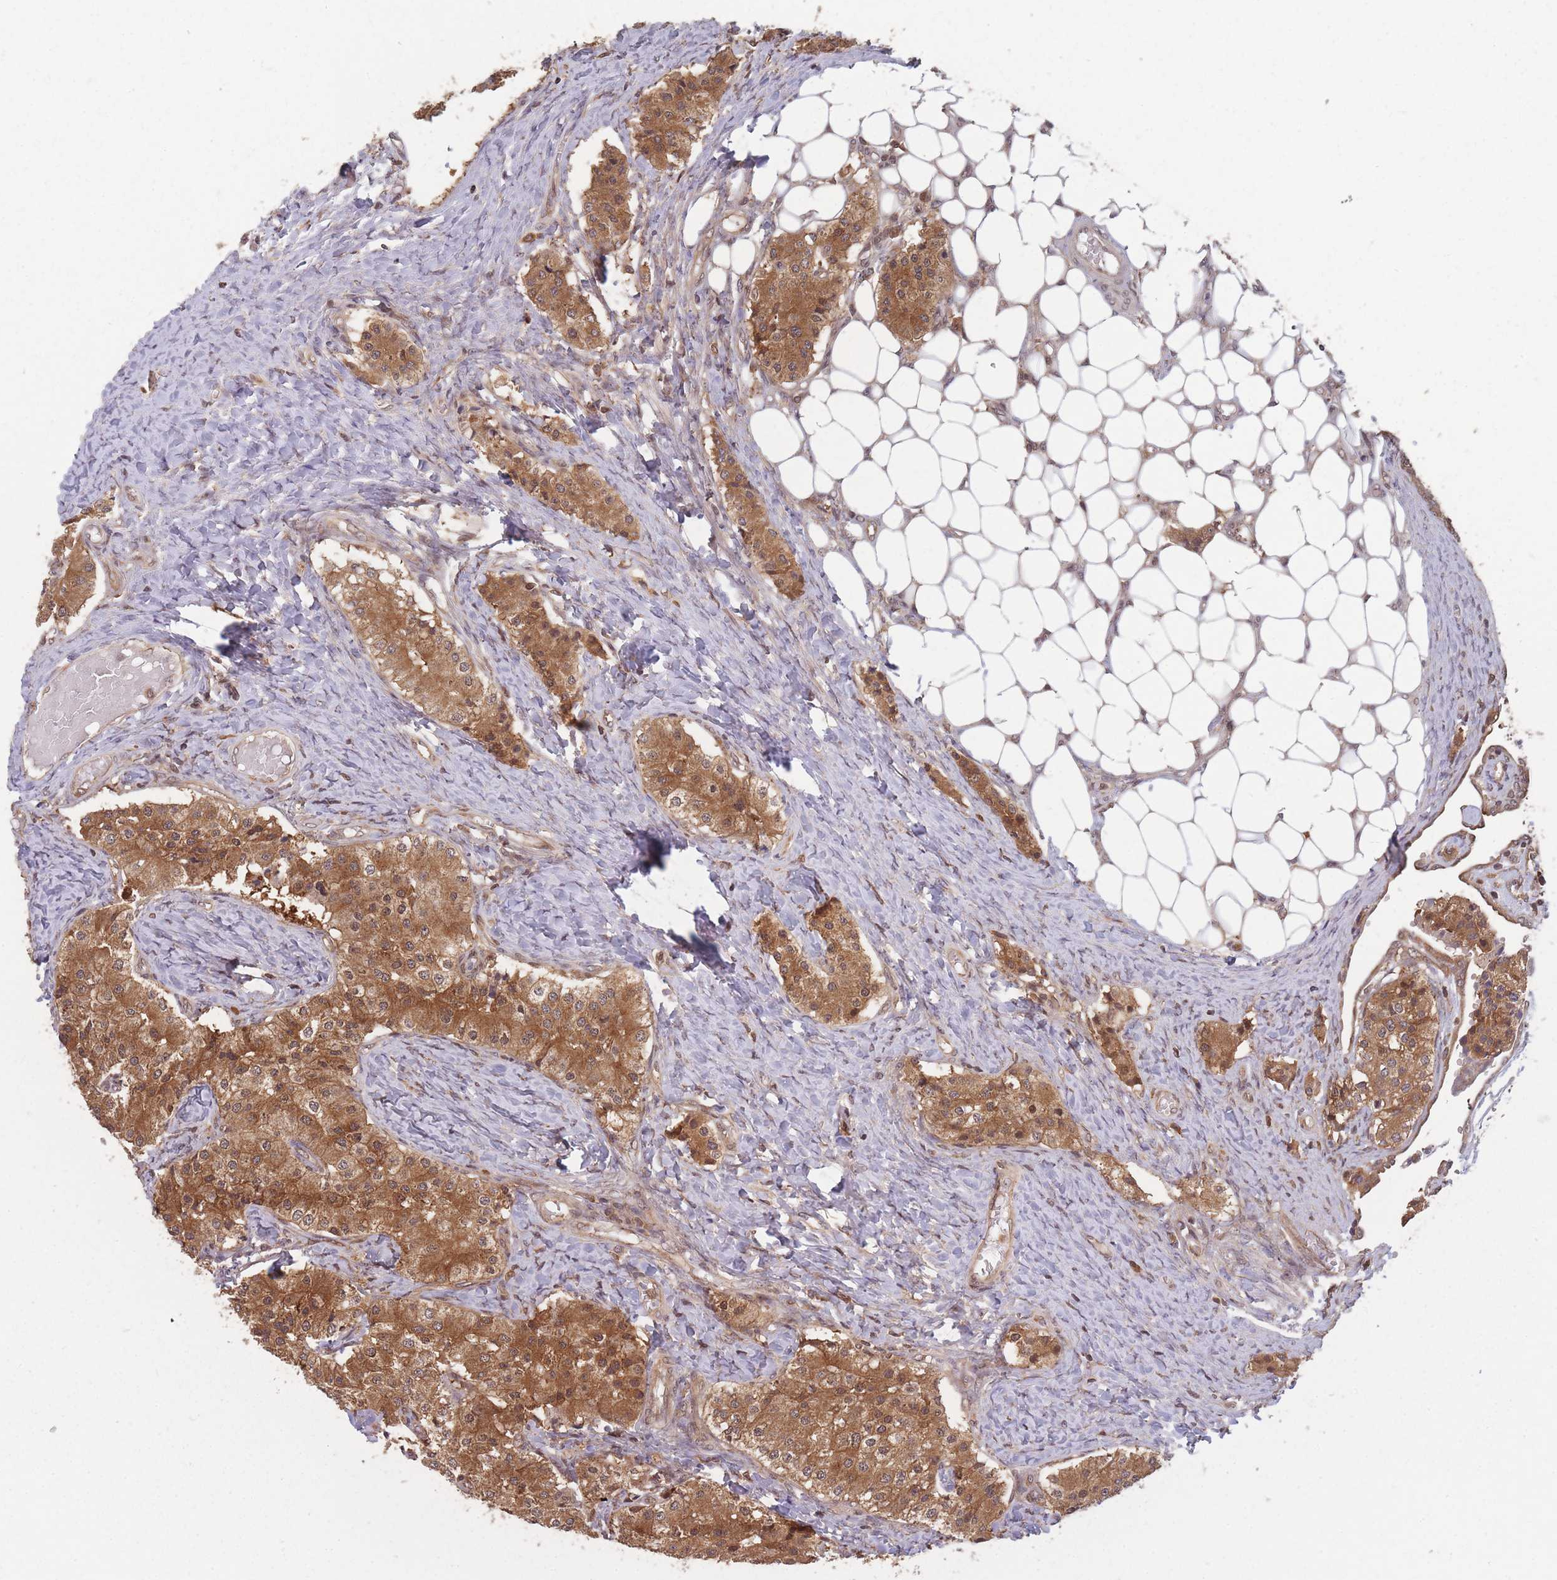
{"staining": {"intensity": "moderate", "quantity": ">75%", "location": "cytoplasmic/membranous"}, "tissue": "carcinoid", "cell_type": "Tumor cells", "image_type": "cancer", "snomed": [{"axis": "morphology", "description": "Carcinoid, malignant, NOS"}, {"axis": "topography", "description": "Colon"}], "caption": "Immunohistochemistry (DAB) staining of human malignant carcinoid demonstrates moderate cytoplasmic/membranous protein positivity in about >75% of tumor cells.", "gene": "PPP6R3", "patient": {"sex": "female", "age": 52}}